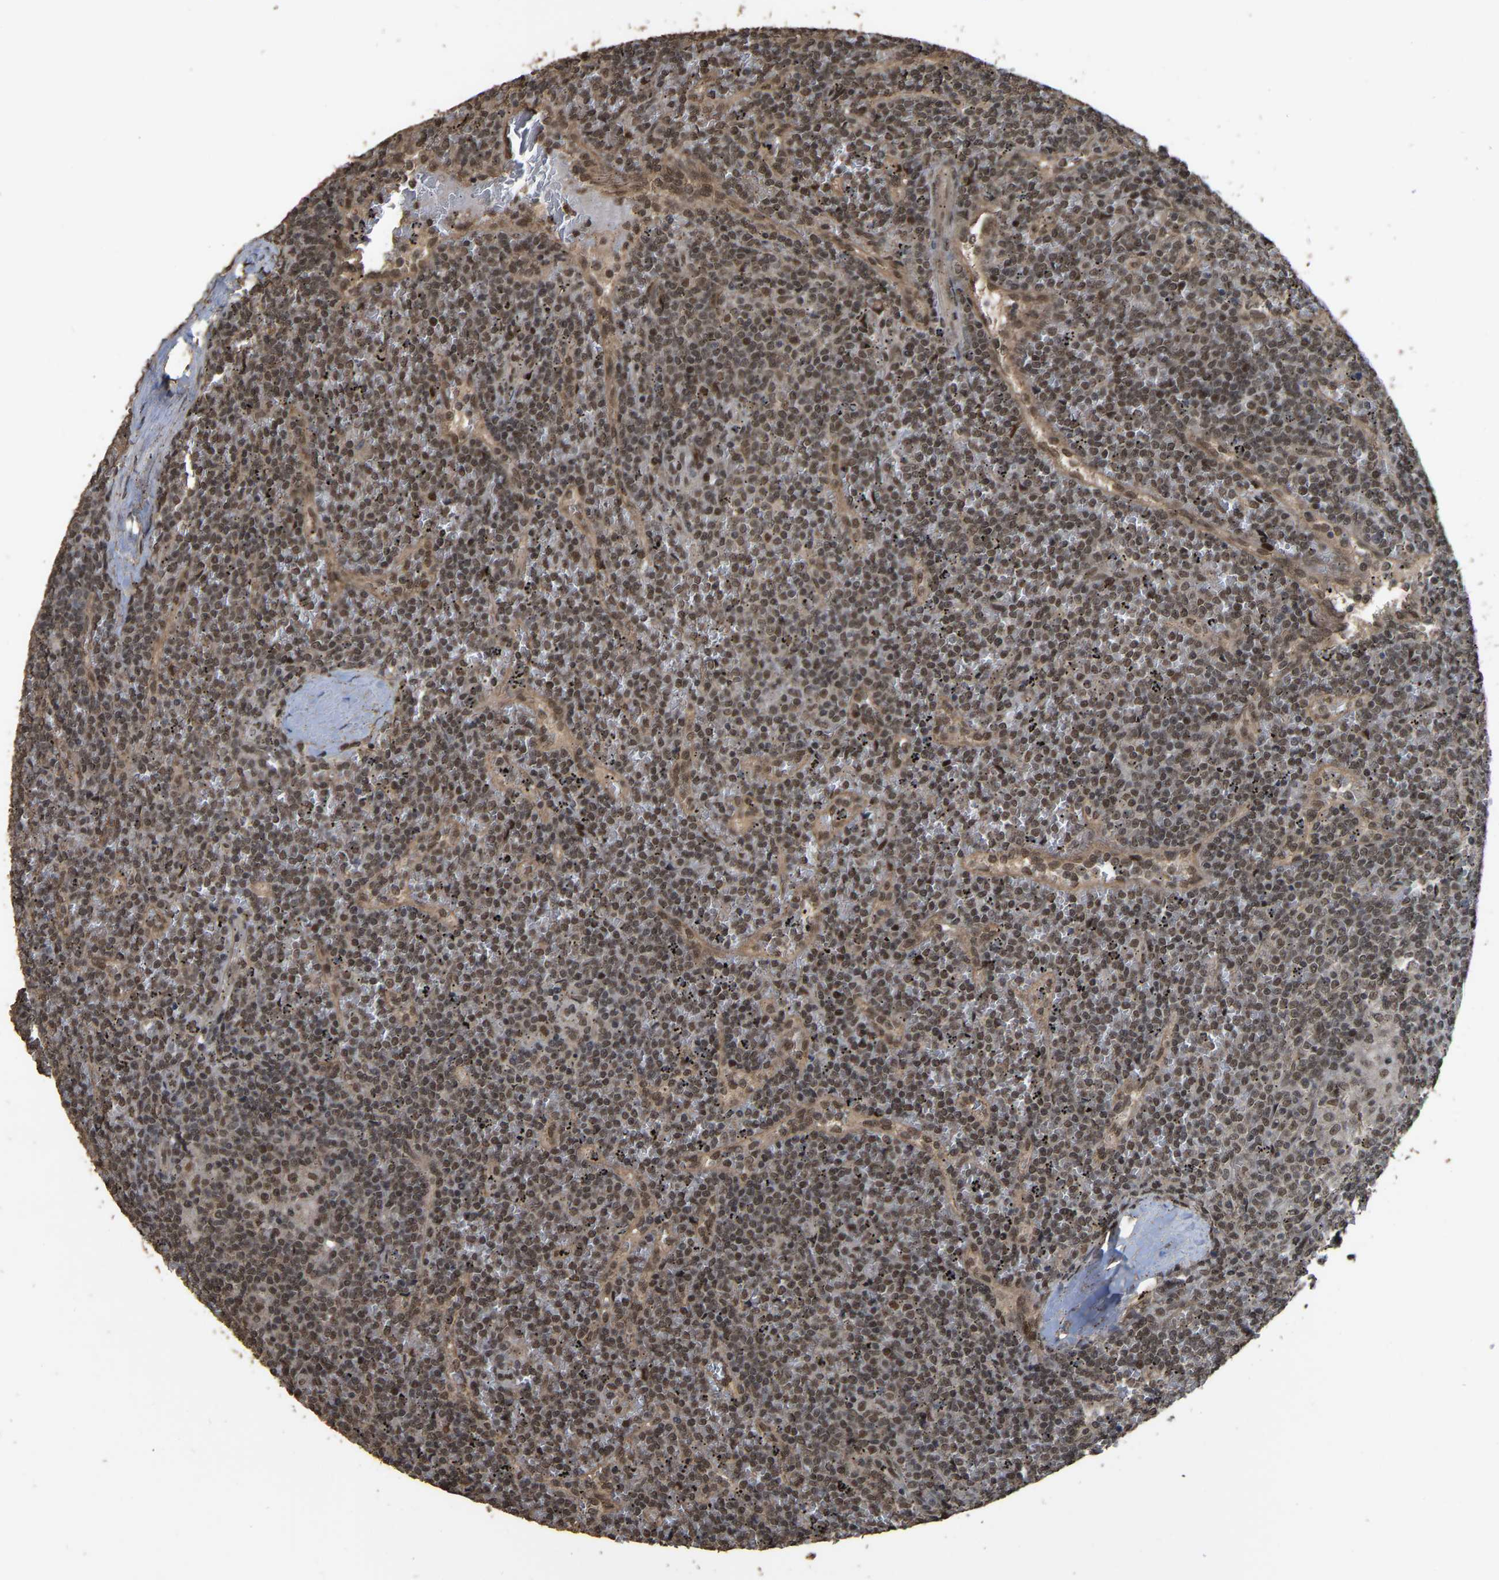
{"staining": {"intensity": "moderate", "quantity": ">75%", "location": "nuclear"}, "tissue": "lymphoma", "cell_type": "Tumor cells", "image_type": "cancer", "snomed": [{"axis": "morphology", "description": "Malignant lymphoma, non-Hodgkin's type, Low grade"}, {"axis": "topography", "description": "Spleen"}], "caption": "Immunohistochemistry image of lymphoma stained for a protein (brown), which displays medium levels of moderate nuclear positivity in approximately >75% of tumor cells.", "gene": "ARHGAP23", "patient": {"sex": "female", "age": 19}}